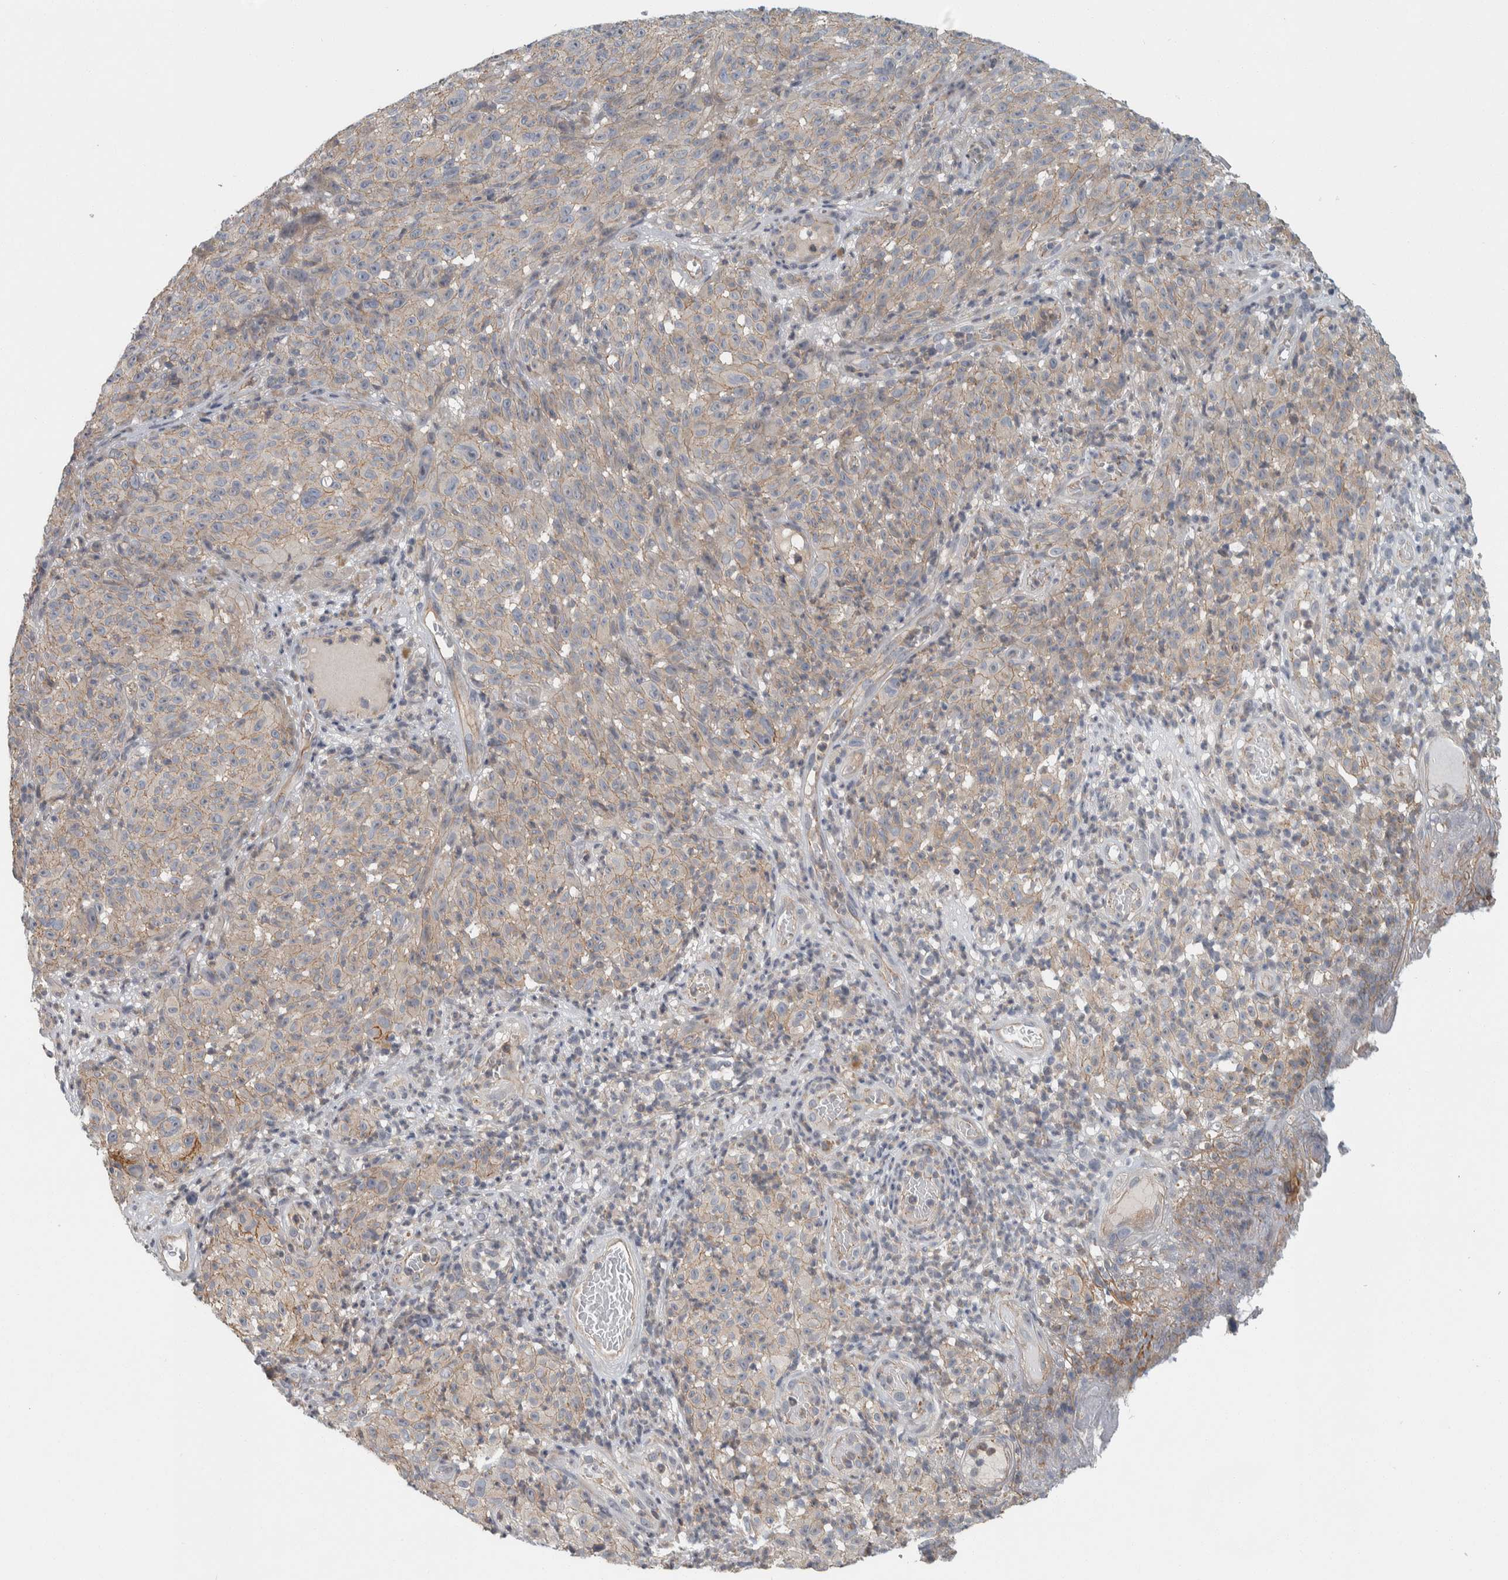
{"staining": {"intensity": "weak", "quantity": "<25%", "location": "cytoplasmic/membranous"}, "tissue": "melanoma", "cell_type": "Tumor cells", "image_type": "cancer", "snomed": [{"axis": "morphology", "description": "Malignant melanoma, NOS"}, {"axis": "topography", "description": "Skin"}], "caption": "A high-resolution micrograph shows IHC staining of melanoma, which shows no significant positivity in tumor cells.", "gene": "KCNJ3", "patient": {"sex": "female", "age": 82}}